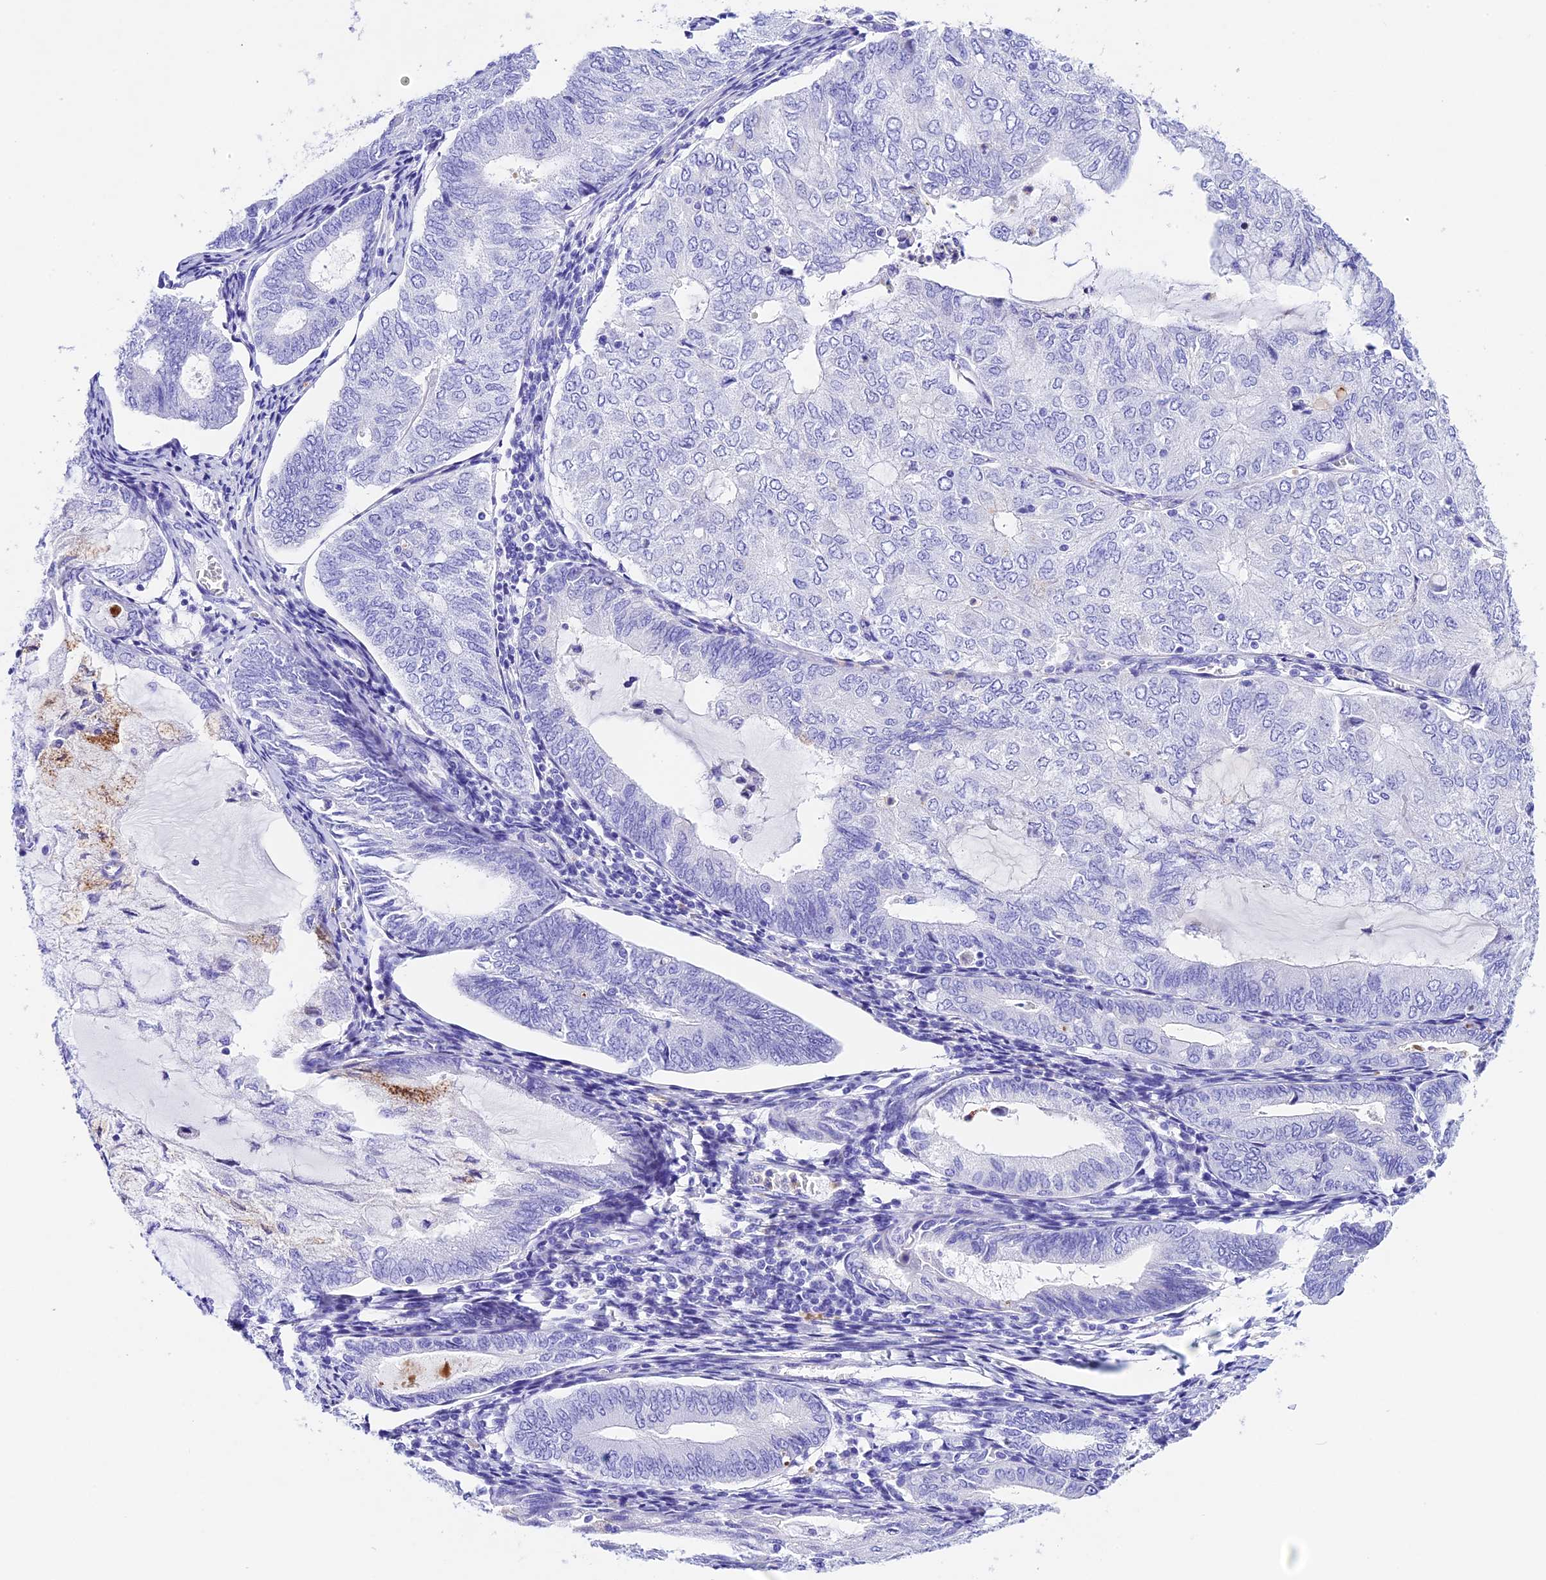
{"staining": {"intensity": "negative", "quantity": "none", "location": "none"}, "tissue": "endometrial cancer", "cell_type": "Tumor cells", "image_type": "cancer", "snomed": [{"axis": "morphology", "description": "Adenocarcinoma, NOS"}, {"axis": "topography", "description": "Endometrium"}], "caption": "Tumor cells are negative for protein expression in human endometrial cancer (adenocarcinoma). (DAB IHC visualized using brightfield microscopy, high magnification).", "gene": "PSG11", "patient": {"sex": "female", "age": 81}}